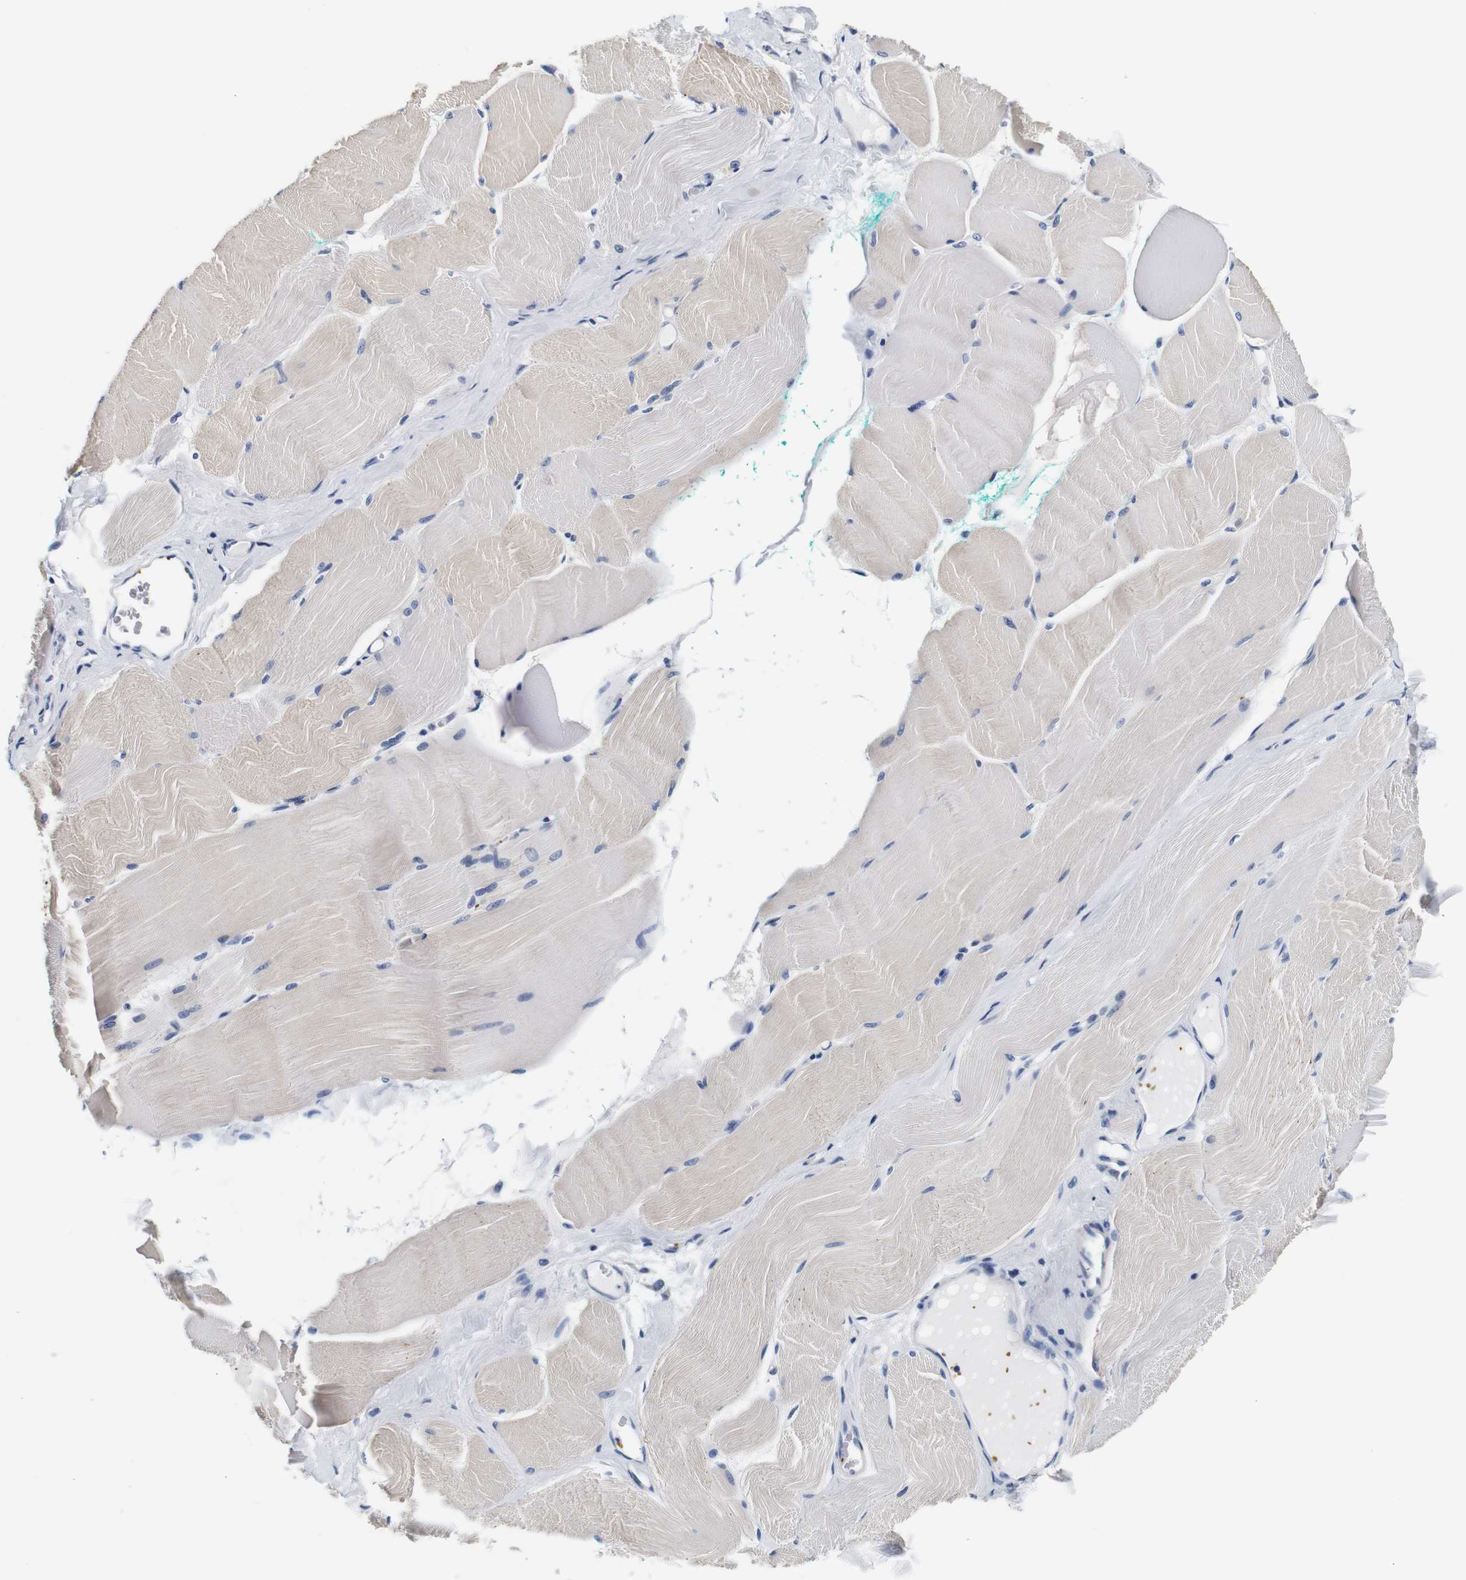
{"staining": {"intensity": "negative", "quantity": "none", "location": "none"}, "tissue": "skeletal muscle", "cell_type": "Myocytes", "image_type": "normal", "snomed": [{"axis": "morphology", "description": "Normal tissue, NOS"}, {"axis": "morphology", "description": "Squamous cell carcinoma, NOS"}, {"axis": "topography", "description": "Skeletal muscle"}], "caption": "Immunohistochemical staining of unremarkable skeletal muscle displays no significant positivity in myocytes. (Stains: DAB immunohistochemistry (IHC) with hematoxylin counter stain, Microscopy: brightfield microscopy at high magnification).", "gene": "GP1BA", "patient": {"sex": "male", "age": 51}}